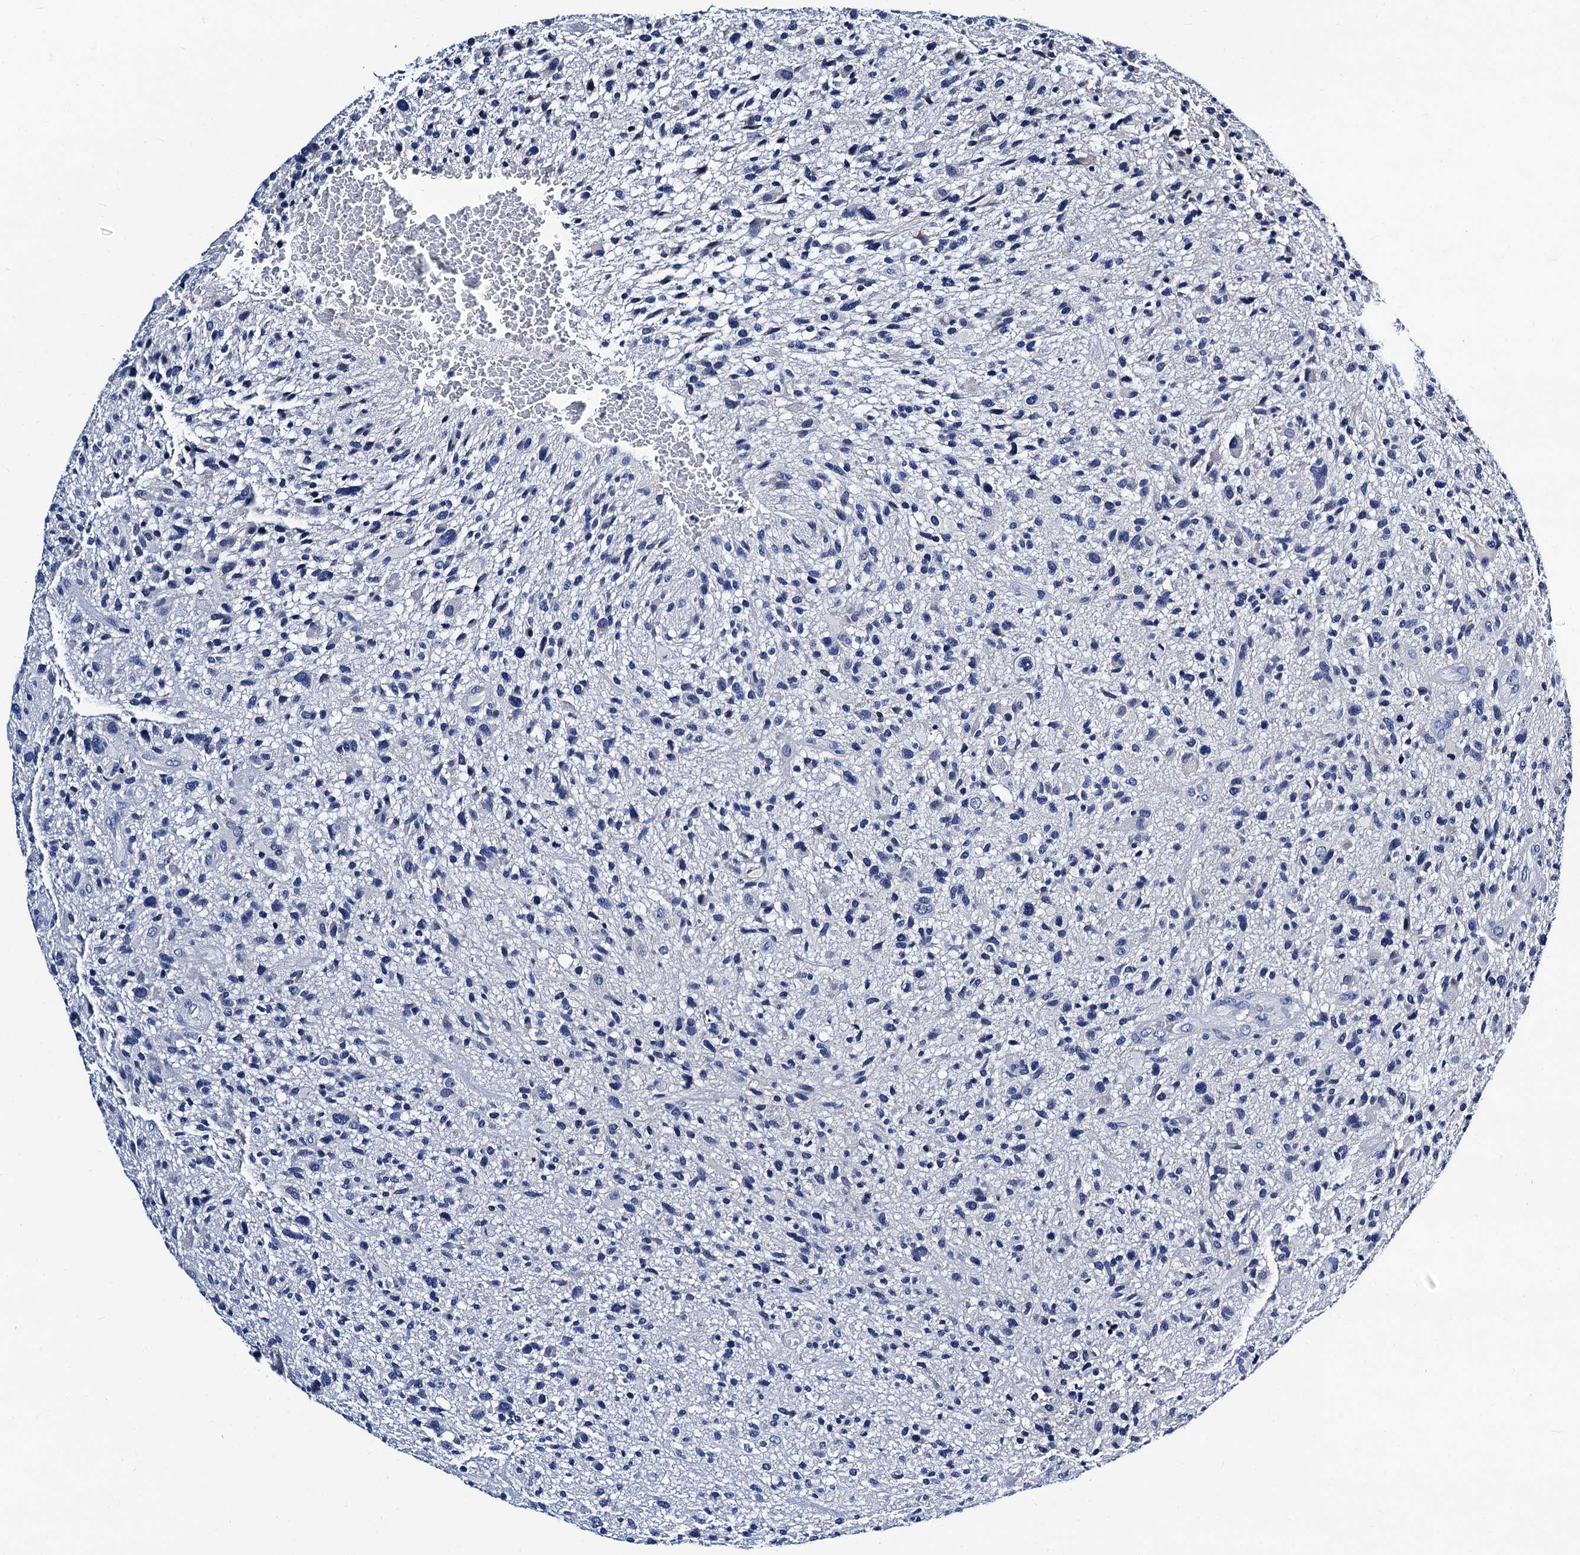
{"staining": {"intensity": "negative", "quantity": "none", "location": "none"}, "tissue": "glioma", "cell_type": "Tumor cells", "image_type": "cancer", "snomed": [{"axis": "morphology", "description": "Glioma, malignant, High grade"}, {"axis": "topography", "description": "Brain"}], "caption": "DAB (3,3'-diaminobenzidine) immunohistochemical staining of human glioma exhibits no significant expression in tumor cells.", "gene": "LRRC30", "patient": {"sex": "male", "age": 47}}